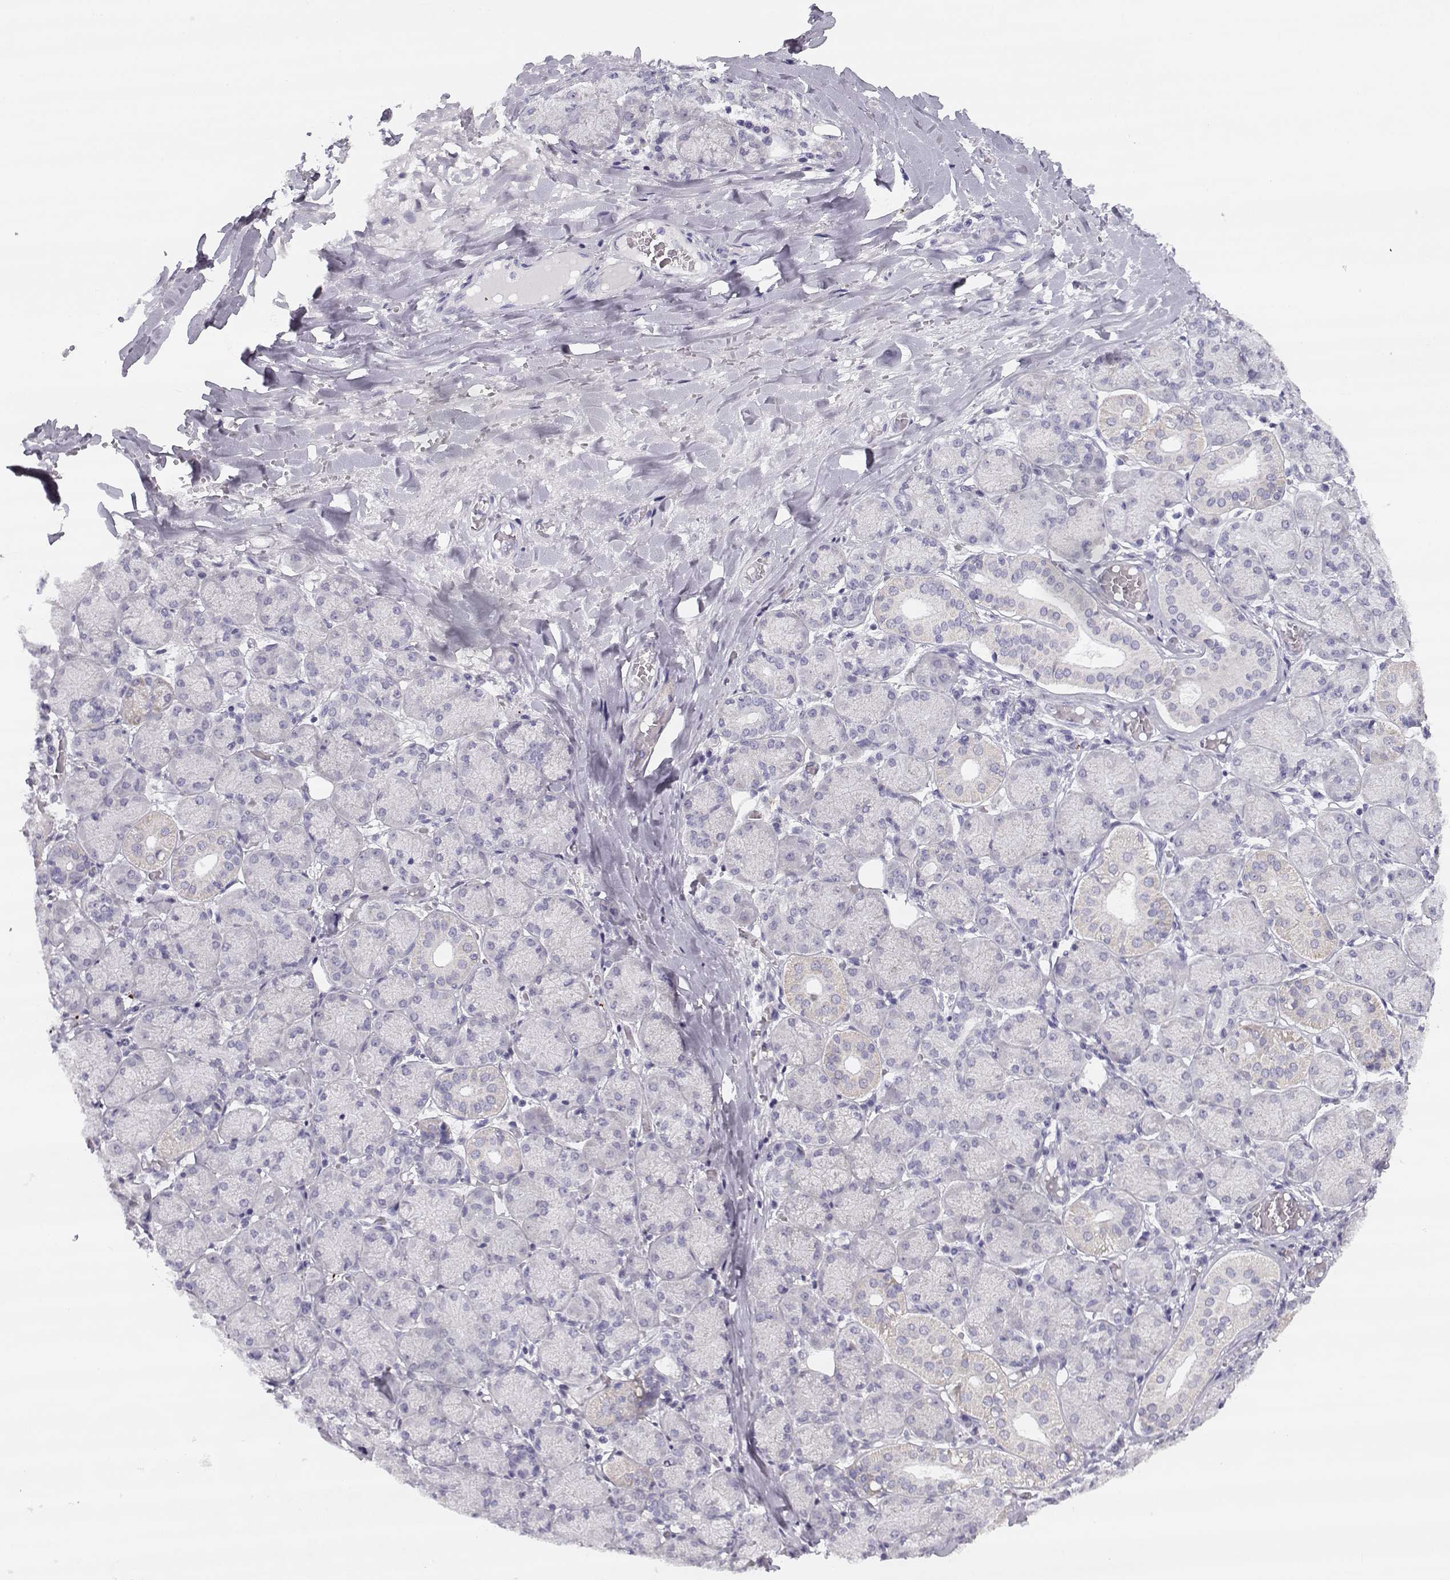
{"staining": {"intensity": "negative", "quantity": "none", "location": "none"}, "tissue": "salivary gland", "cell_type": "Glandular cells", "image_type": "normal", "snomed": [{"axis": "morphology", "description": "Normal tissue, NOS"}, {"axis": "topography", "description": "Salivary gland"}, {"axis": "topography", "description": "Peripheral nerve tissue"}], "caption": "Immunohistochemistry (IHC) of benign salivary gland demonstrates no positivity in glandular cells.", "gene": "CREB3L3", "patient": {"sex": "female", "age": 24}}